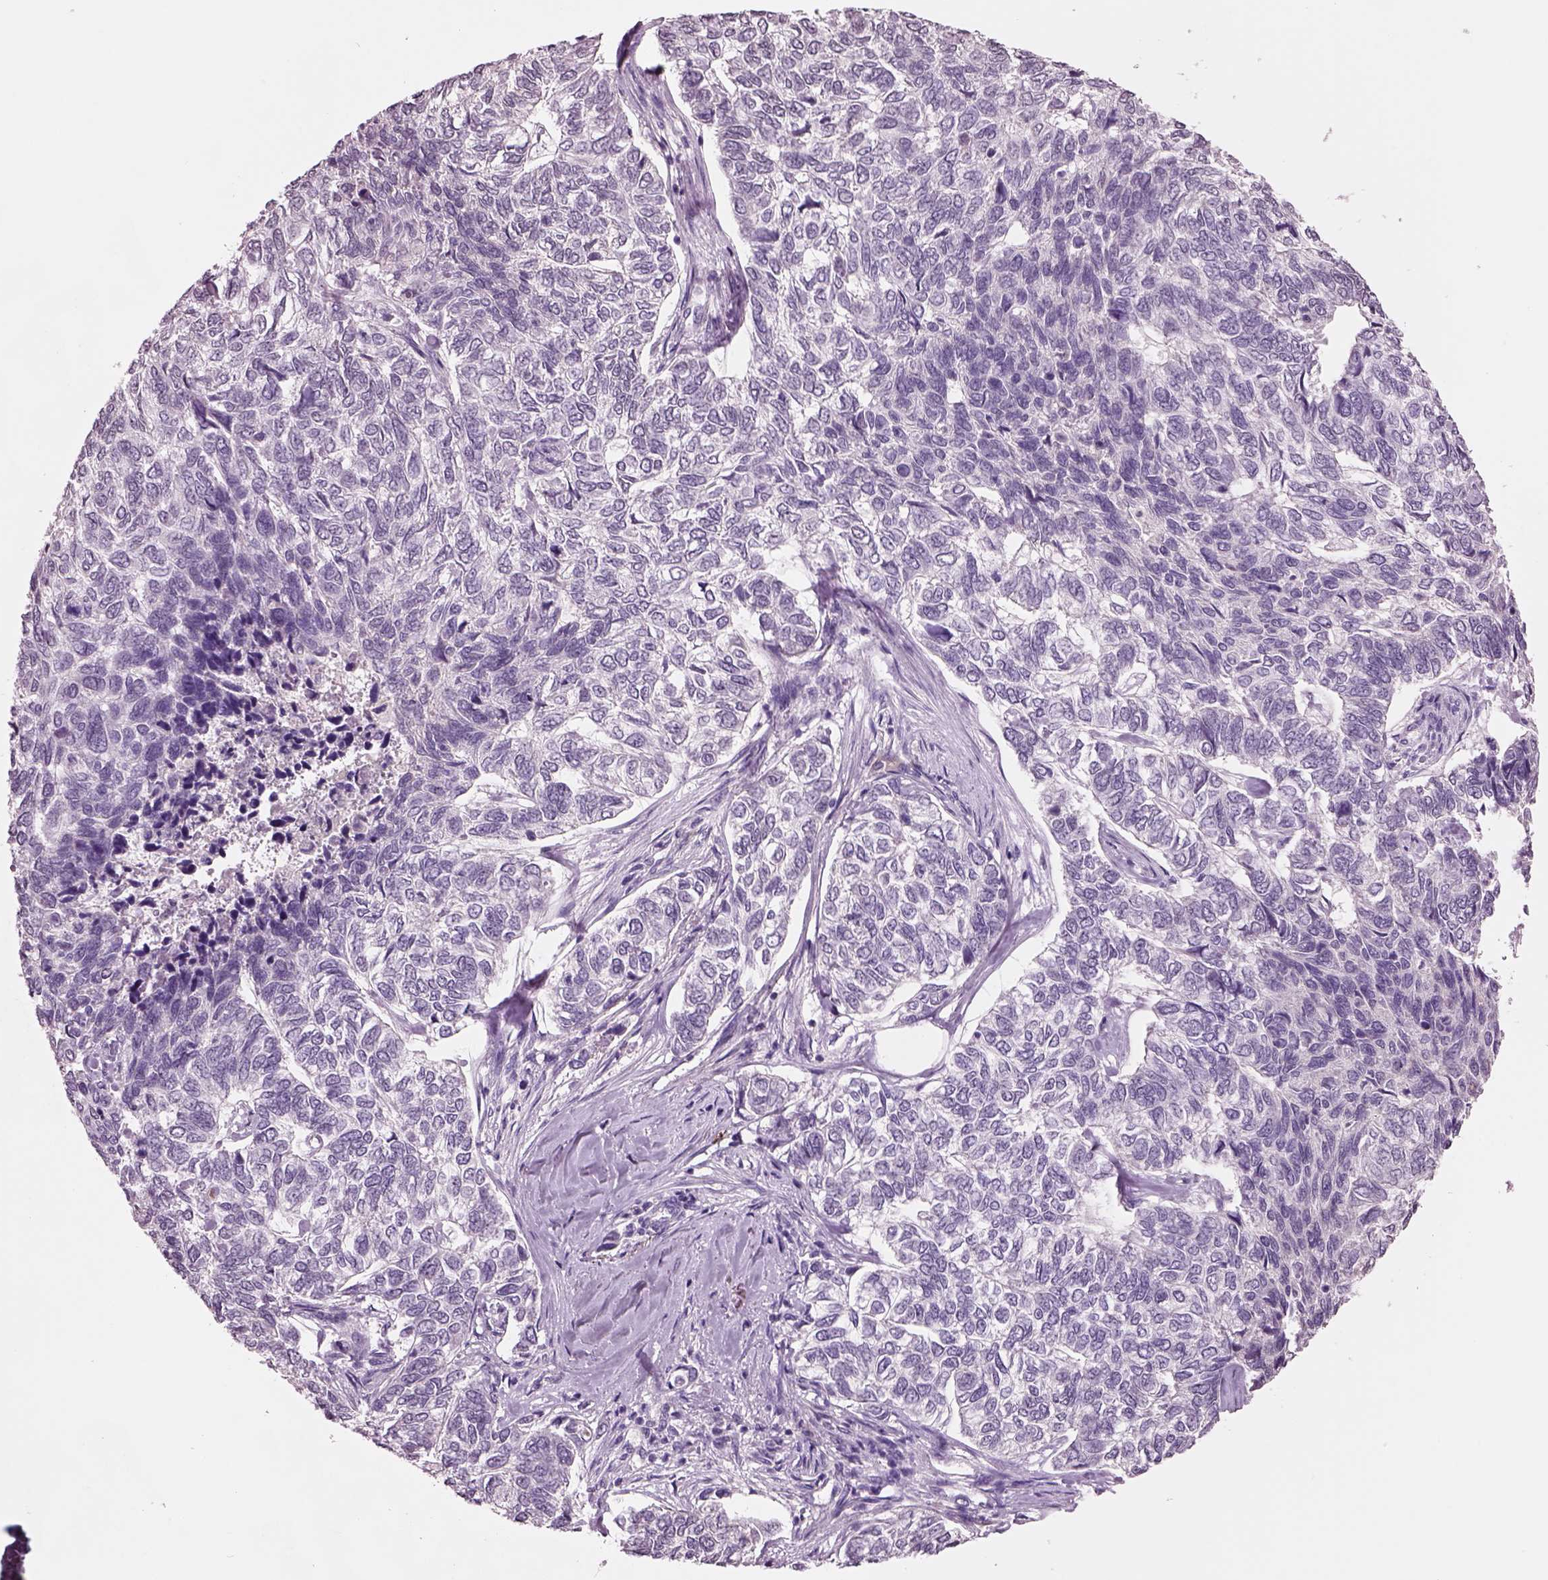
{"staining": {"intensity": "negative", "quantity": "none", "location": "none"}, "tissue": "skin cancer", "cell_type": "Tumor cells", "image_type": "cancer", "snomed": [{"axis": "morphology", "description": "Basal cell carcinoma"}, {"axis": "topography", "description": "Skin"}], "caption": "Immunohistochemistry photomicrograph of basal cell carcinoma (skin) stained for a protein (brown), which displays no staining in tumor cells.", "gene": "SEPHS1", "patient": {"sex": "female", "age": 65}}